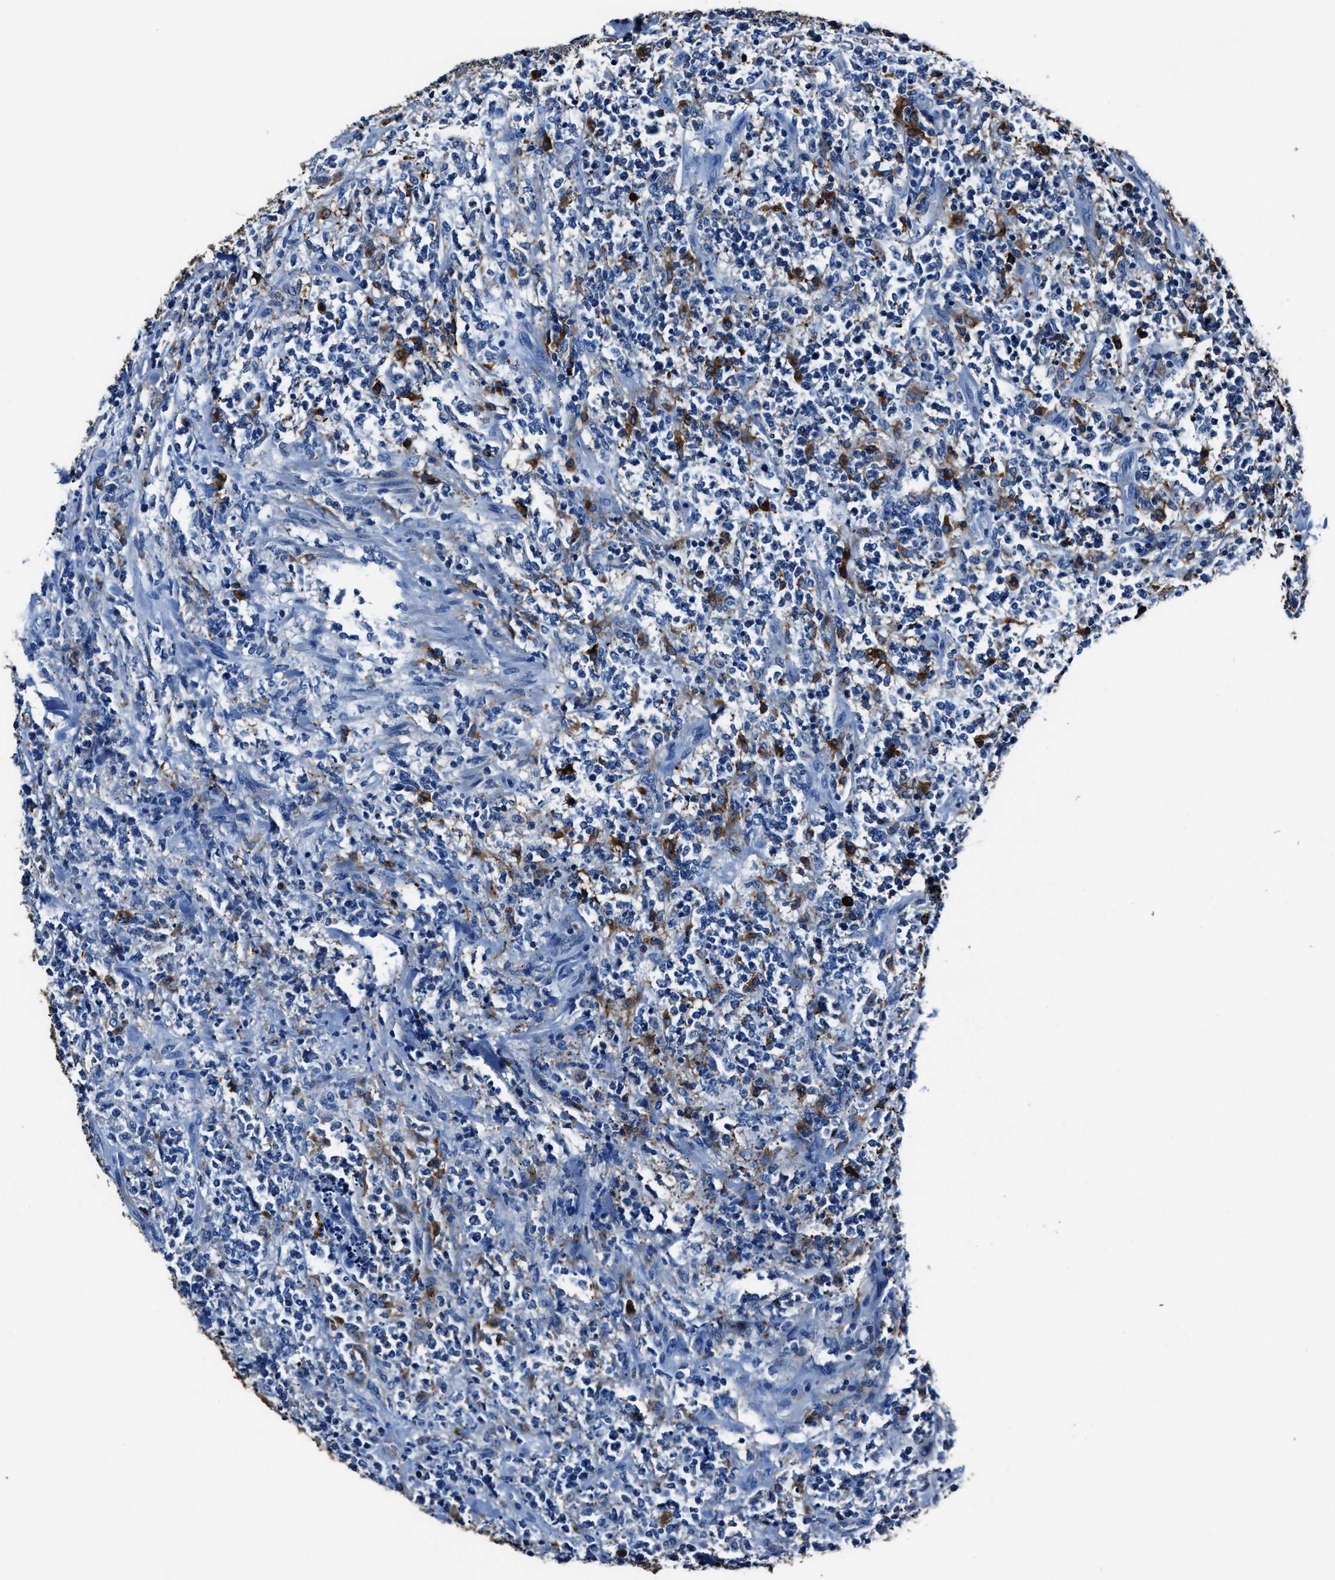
{"staining": {"intensity": "negative", "quantity": "none", "location": "none"}, "tissue": "lymphoma", "cell_type": "Tumor cells", "image_type": "cancer", "snomed": [{"axis": "morphology", "description": "Malignant lymphoma, non-Hodgkin's type, High grade"}, {"axis": "topography", "description": "Soft tissue"}], "caption": "Tumor cells show no significant staining in lymphoma. (Stains: DAB immunohistochemistry (IHC) with hematoxylin counter stain, Microscopy: brightfield microscopy at high magnification).", "gene": "FTL", "patient": {"sex": "male", "age": 18}}